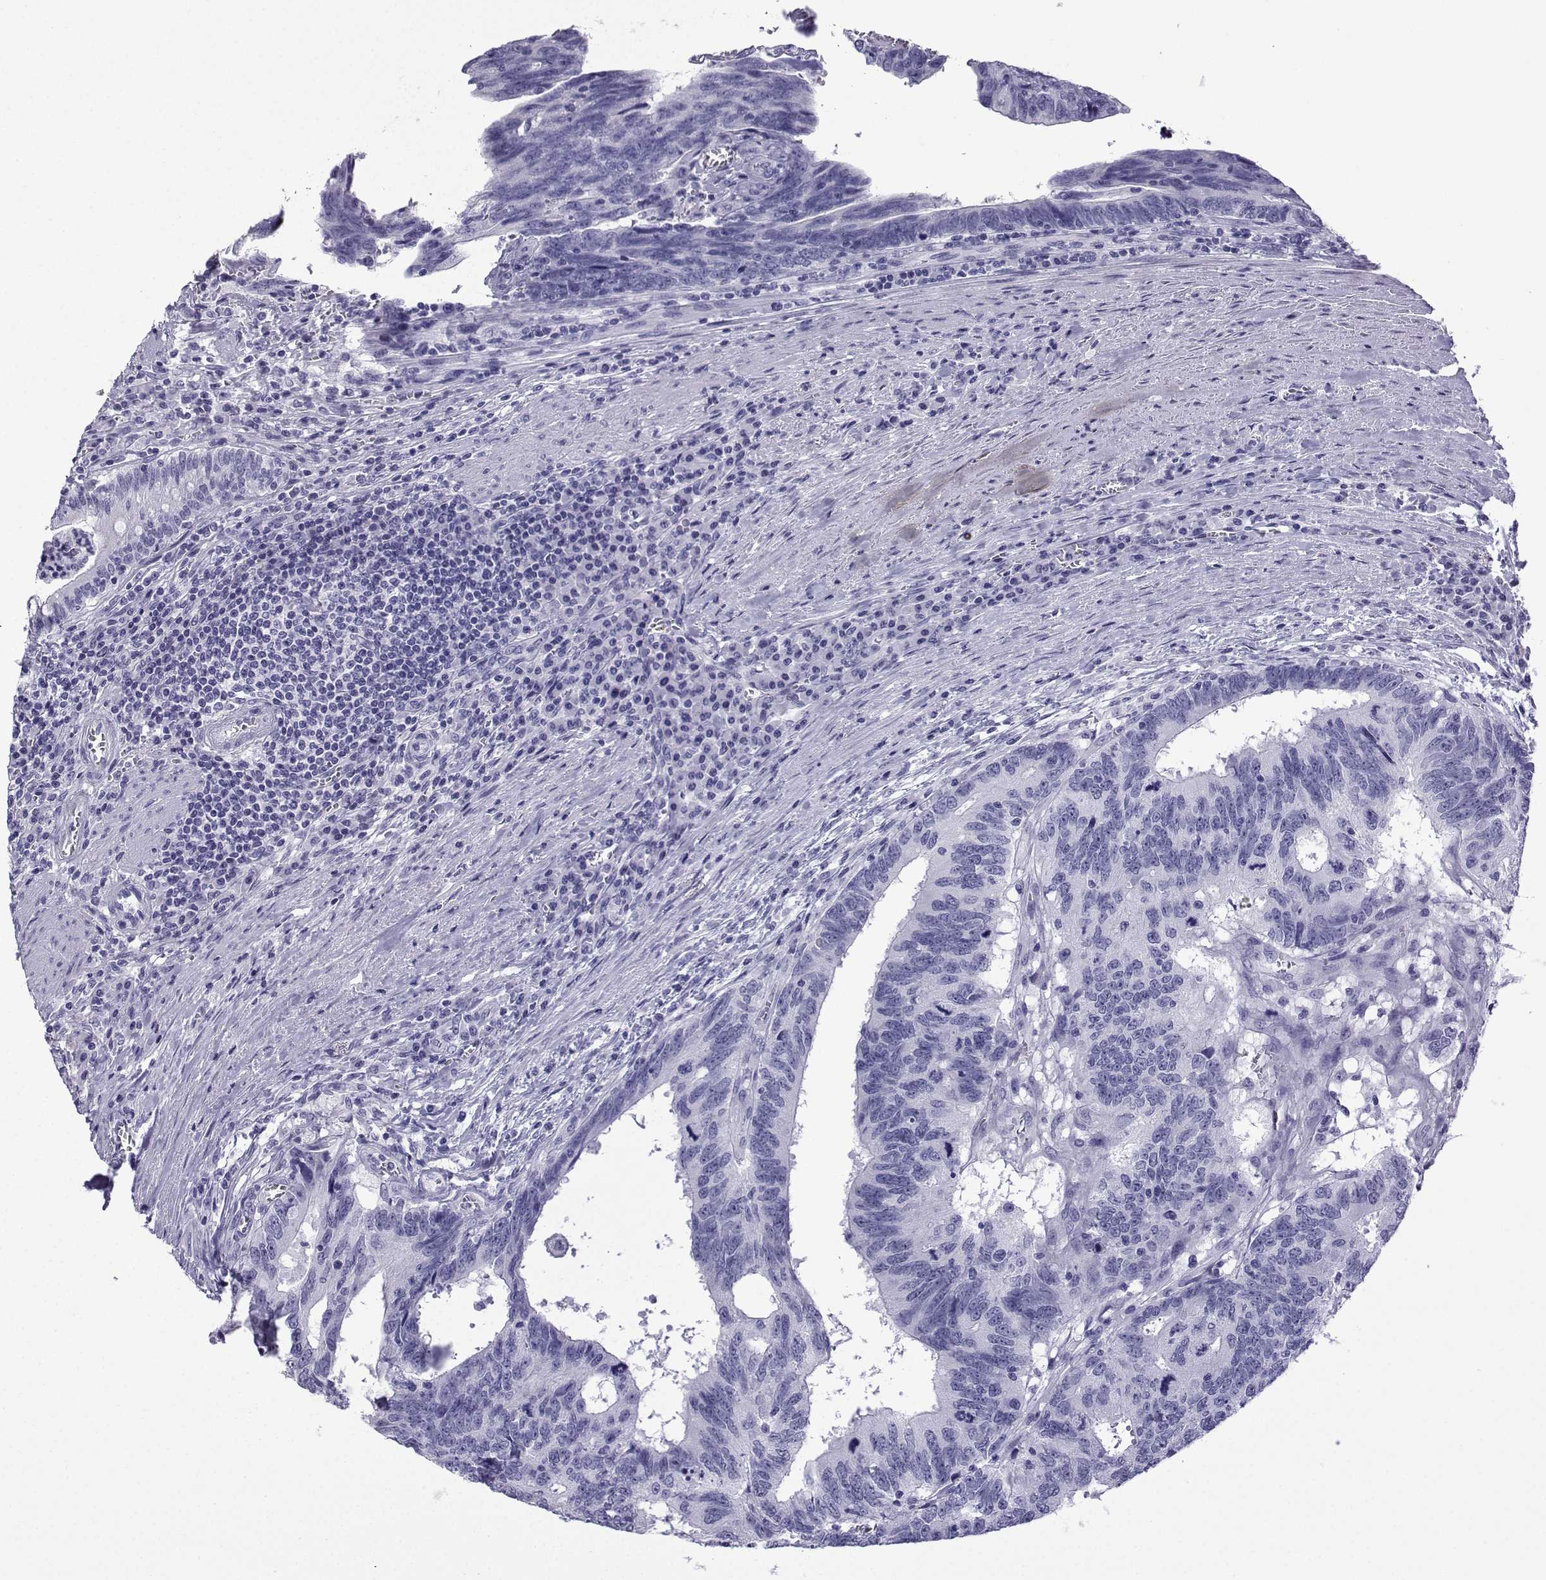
{"staining": {"intensity": "negative", "quantity": "none", "location": "none"}, "tissue": "colorectal cancer", "cell_type": "Tumor cells", "image_type": "cancer", "snomed": [{"axis": "morphology", "description": "Adenocarcinoma, NOS"}, {"axis": "topography", "description": "Colon"}], "caption": "Immunohistochemistry micrograph of human colorectal cancer stained for a protein (brown), which reveals no positivity in tumor cells.", "gene": "TRIM46", "patient": {"sex": "female", "age": 77}}